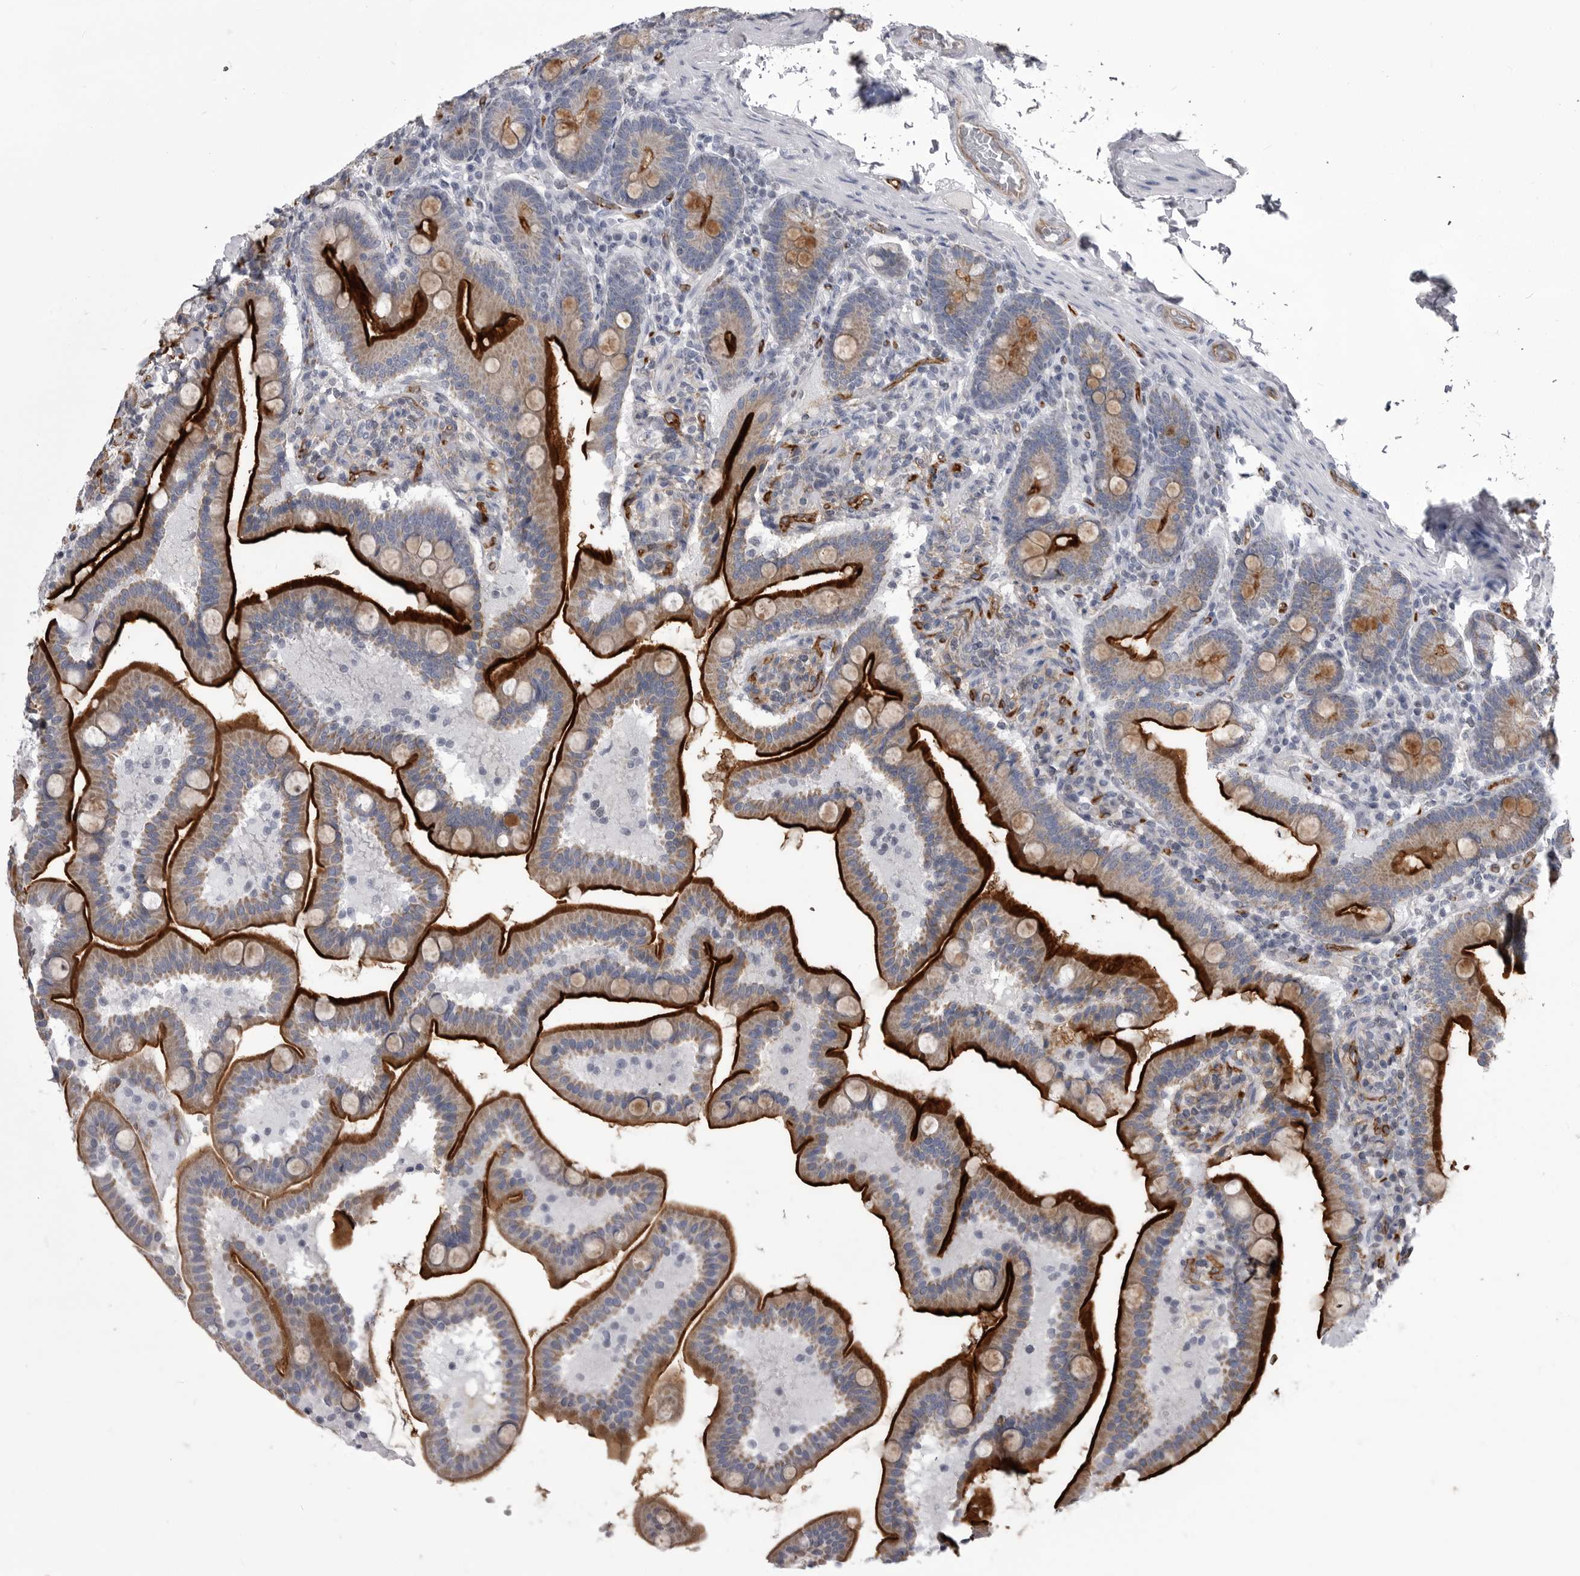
{"staining": {"intensity": "strong", "quantity": ">75%", "location": "cytoplasmic/membranous"}, "tissue": "duodenum", "cell_type": "Glandular cells", "image_type": "normal", "snomed": [{"axis": "morphology", "description": "Normal tissue, NOS"}, {"axis": "topography", "description": "Duodenum"}], "caption": "Protein expression analysis of unremarkable duodenum reveals strong cytoplasmic/membranous staining in about >75% of glandular cells.", "gene": "OPLAH", "patient": {"sex": "male", "age": 54}}